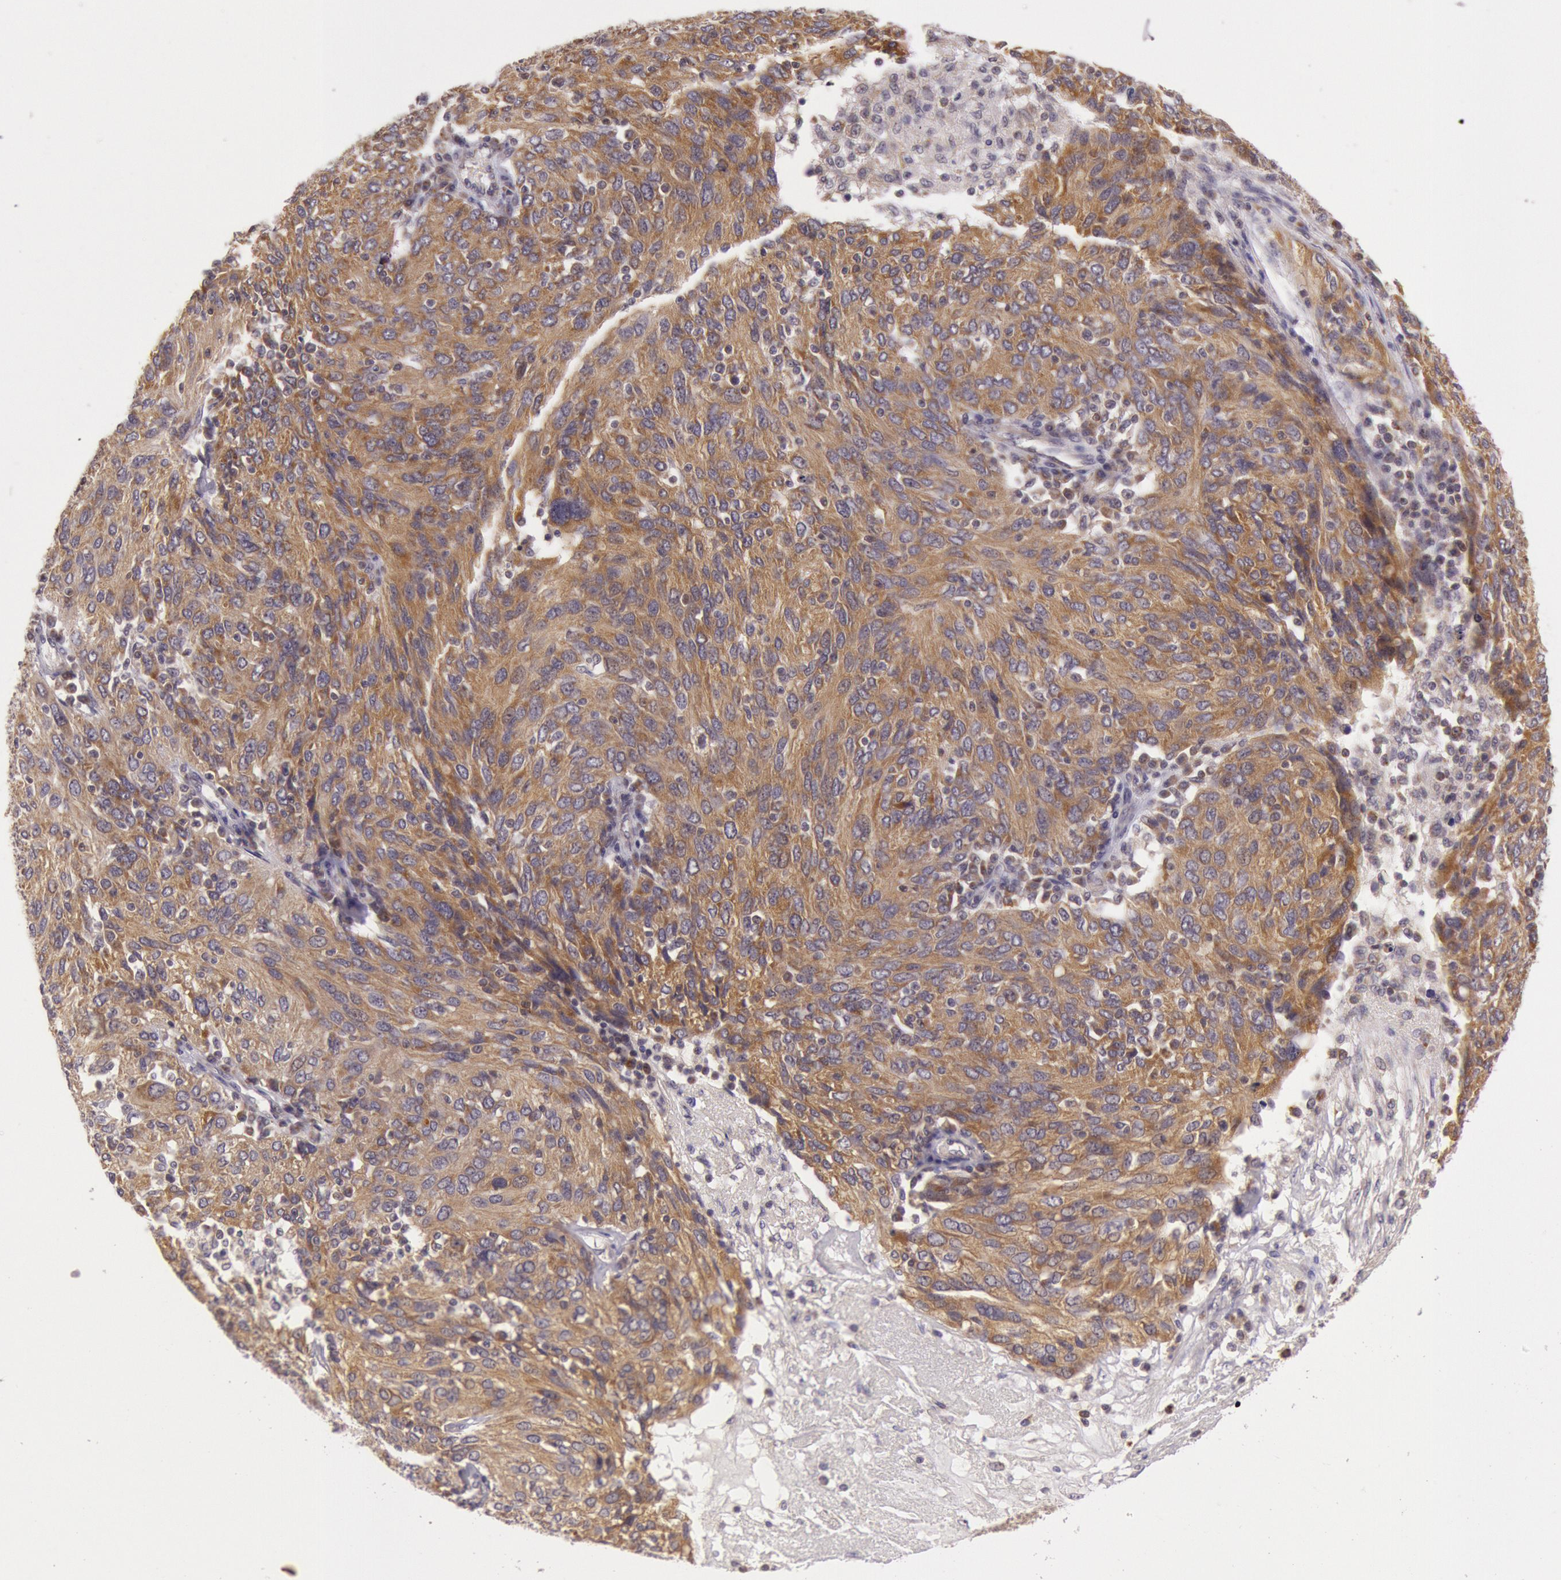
{"staining": {"intensity": "strong", "quantity": ">75%", "location": "cytoplasmic/membranous"}, "tissue": "ovarian cancer", "cell_type": "Tumor cells", "image_type": "cancer", "snomed": [{"axis": "morphology", "description": "Carcinoma, endometroid"}, {"axis": "topography", "description": "Ovary"}], "caption": "Immunohistochemistry micrograph of endometroid carcinoma (ovarian) stained for a protein (brown), which displays high levels of strong cytoplasmic/membranous staining in about >75% of tumor cells.", "gene": "CDK16", "patient": {"sex": "female", "age": 50}}